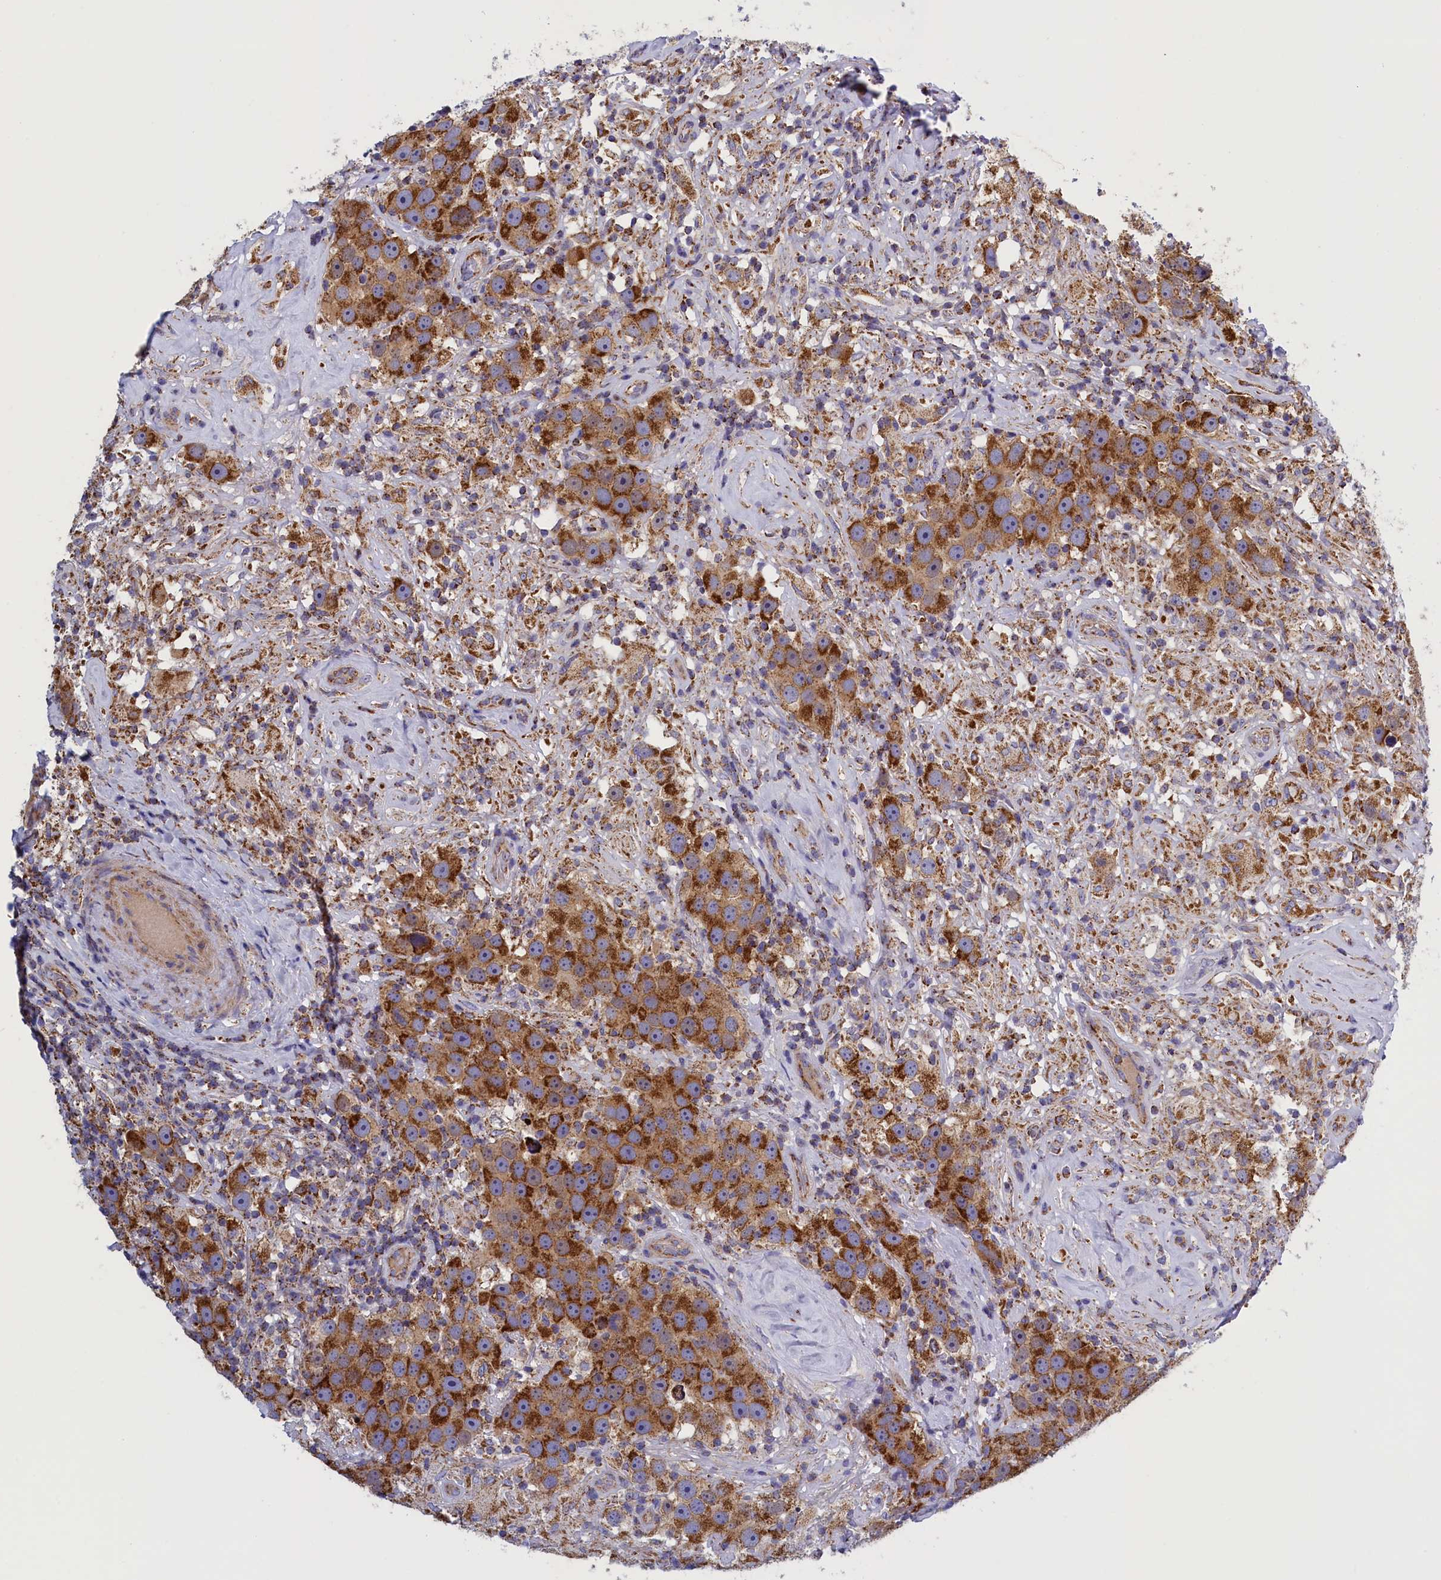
{"staining": {"intensity": "strong", "quantity": ">75%", "location": "cytoplasmic/membranous"}, "tissue": "testis cancer", "cell_type": "Tumor cells", "image_type": "cancer", "snomed": [{"axis": "morphology", "description": "Seminoma, NOS"}, {"axis": "topography", "description": "Testis"}], "caption": "This photomicrograph displays IHC staining of human testis seminoma, with high strong cytoplasmic/membranous positivity in about >75% of tumor cells.", "gene": "IFT122", "patient": {"sex": "male", "age": 49}}